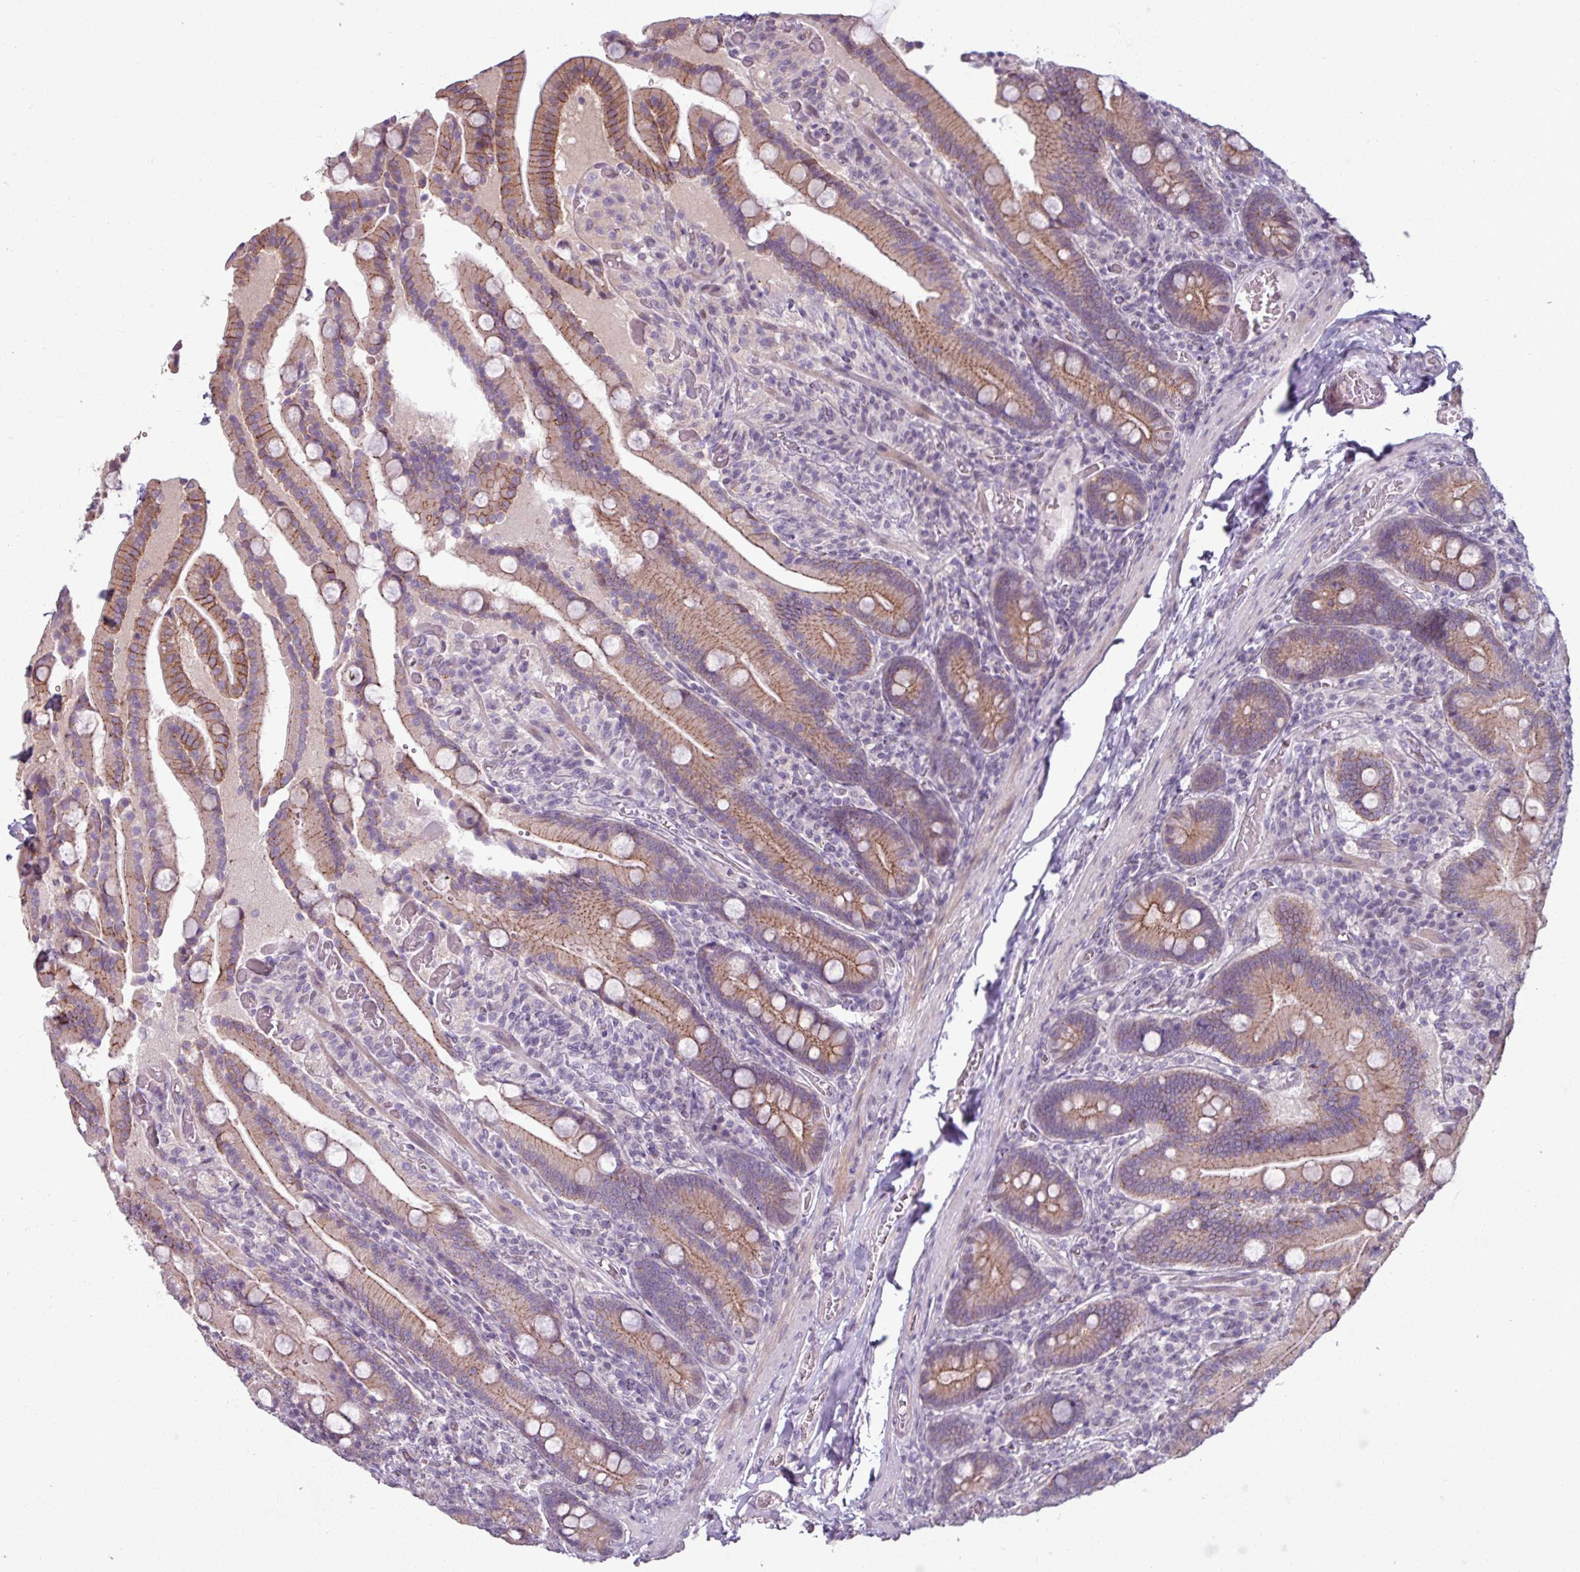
{"staining": {"intensity": "moderate", "quantity": ">75%", "location": "cytoplasmic/membranous"}, "tissue": "duodenum", "cell_type": "Glandular cells", "image_type": "normal", "snomed": [{"axis": "morphology", "description": "Normal tissue, NOS"}, {"axis": "topography", "description": "Duodenum"}], "caption": "High-power microscopy captured an immunohistochemistry histopathology image of benign duodenum, revealing moderate cytoplasmic/membranous expression in approximately >75% of glandular cells.", "gene": "PNMA6A", "patient": {"sex": "female", "age": 62}}